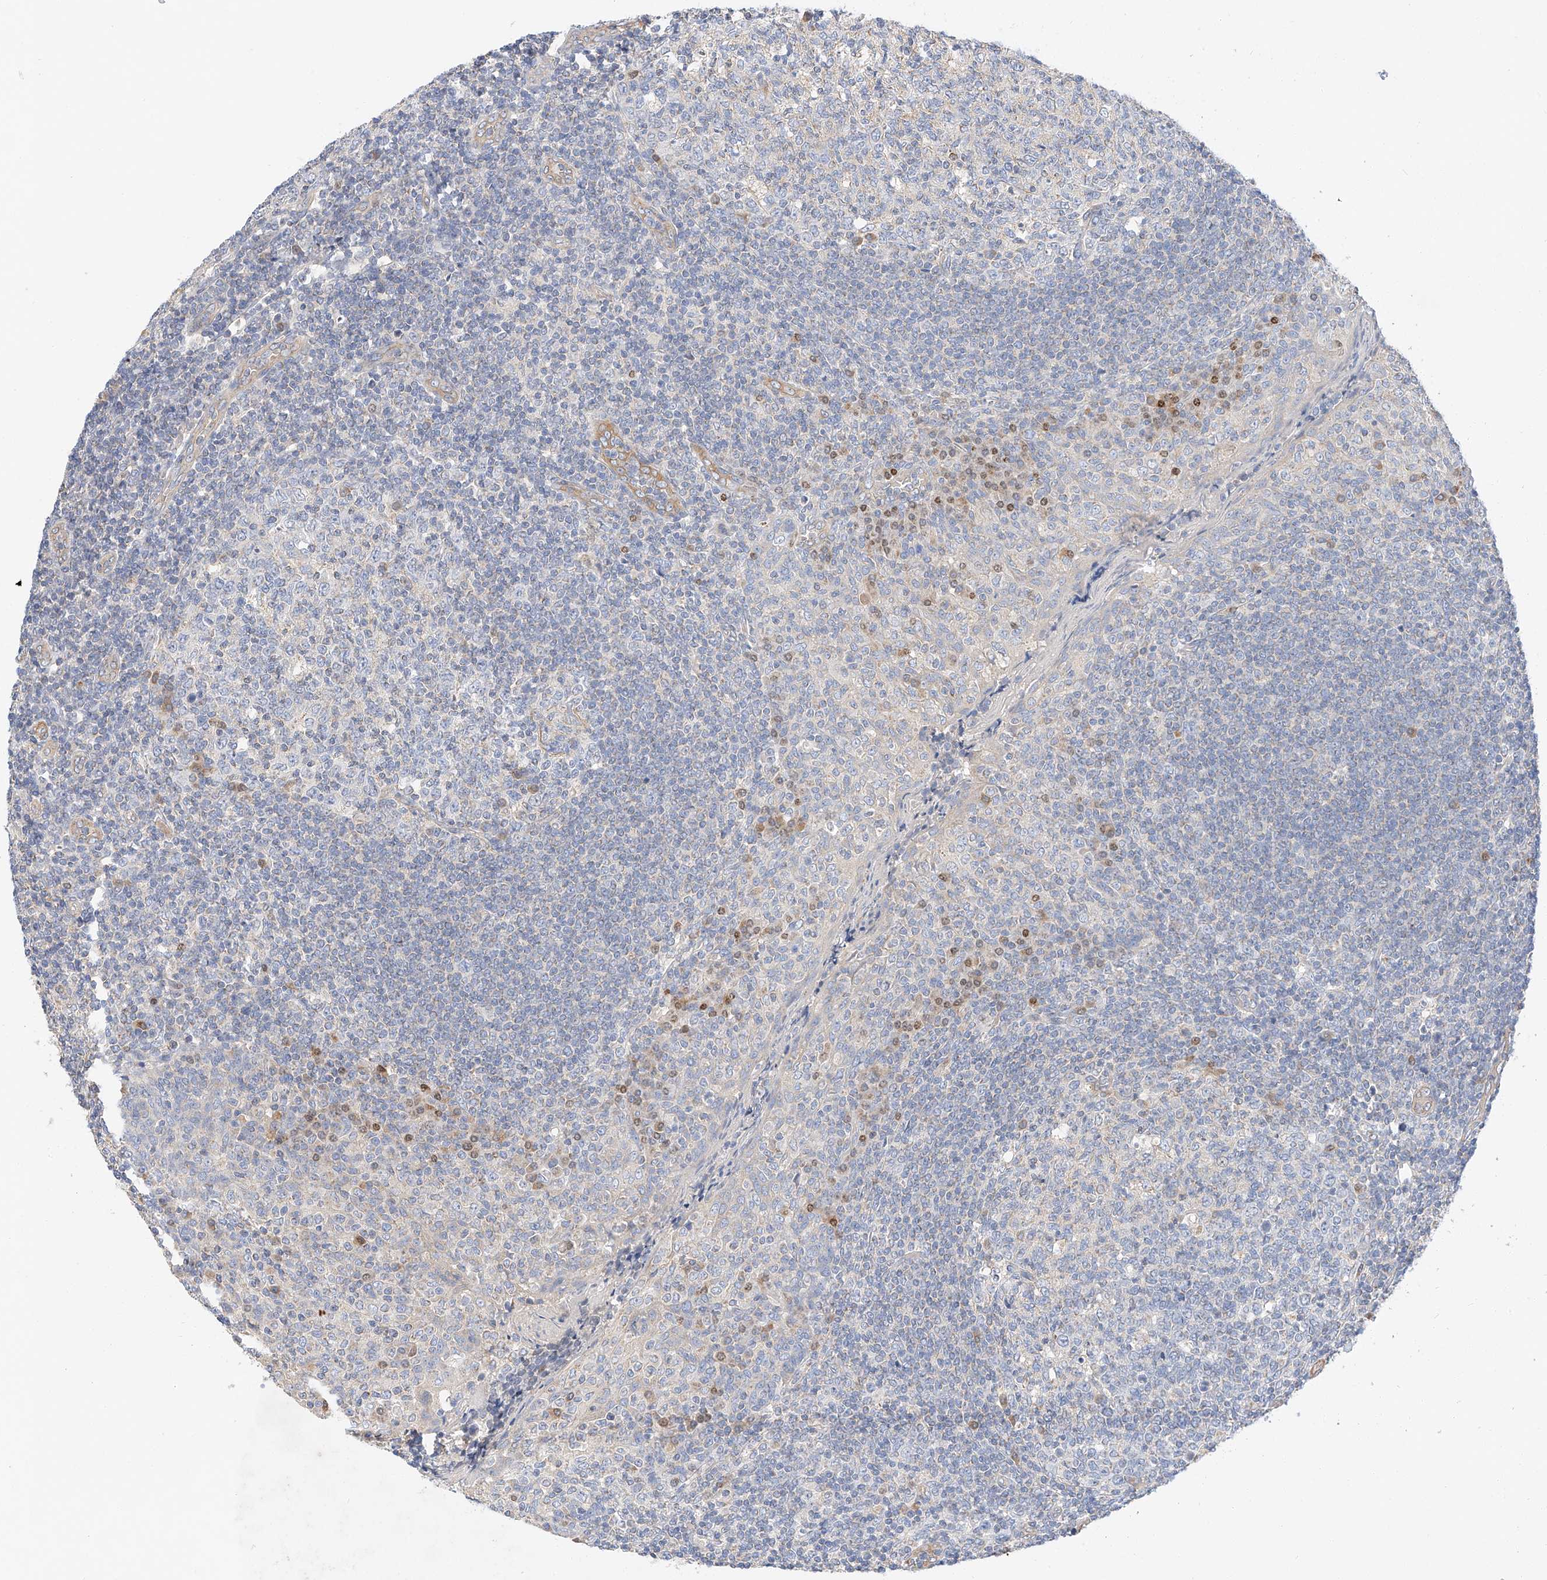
{"staining": {"intensity": "negative", "quantity": "none", "location": "none"}, "tissue": "tonsil", "cell_type": "Germinal center cells", "image_type": "normal", "snomed": [{"axis": "morphology", "description": "Normal tissue, NOS"}, {"axis": "topography", "description": "Tonsil"}], "caption": "Immunohistochemistry (IHC) photomicrograph of benign human tonsil stained for a protein (brown), which exhibits no expression in germinal center cells. (Brightfield microscopy of DAB immunohistochemistry at high magnification).", "gene": "C6orf118", "patient": {"sex": "female", "age": 19}}